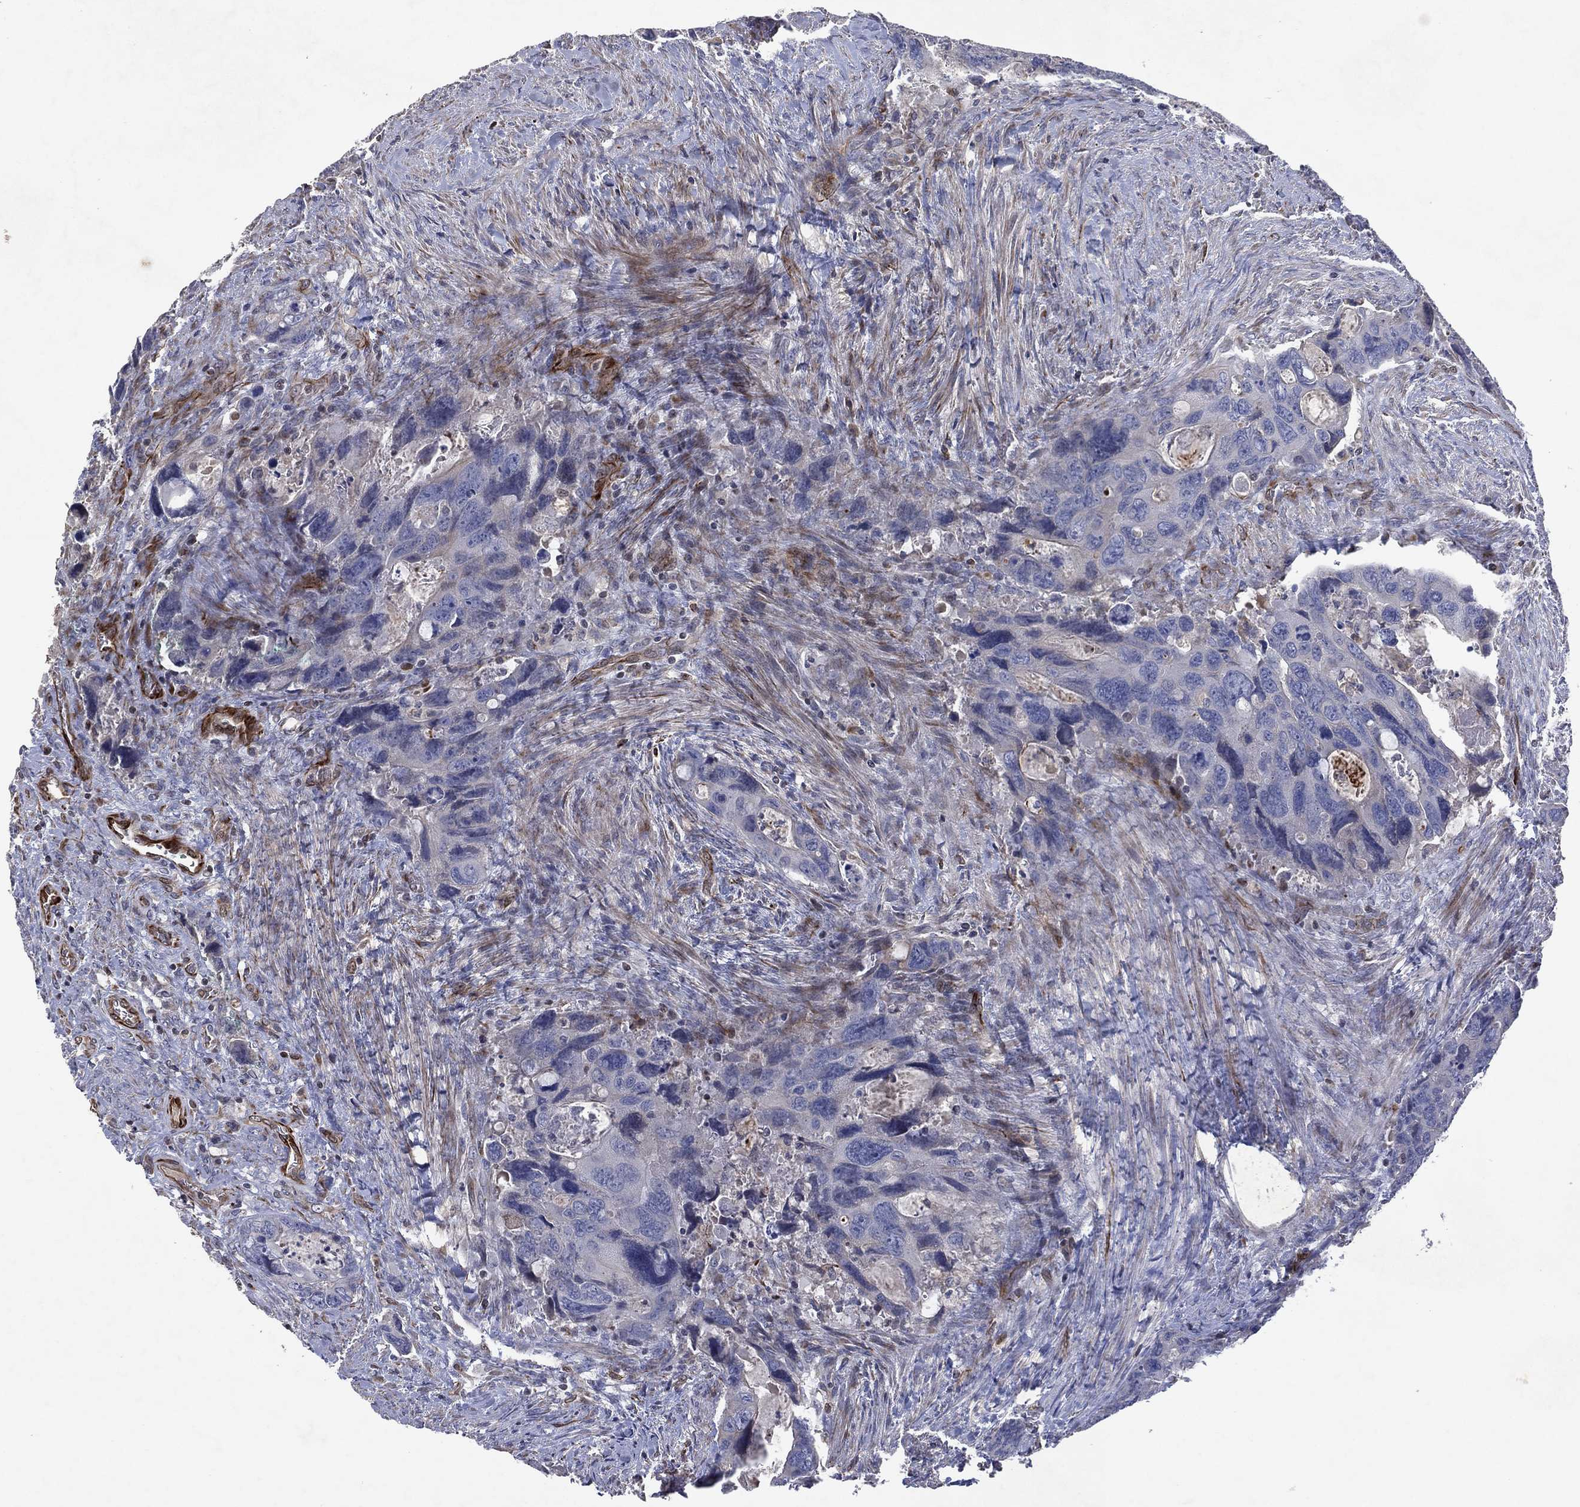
{"staining": {"intensity": "negative", "quantity": "none", "location": "none"}, "tissue": "colorectal cancer", "cell_type": "Tumor cells", "image_type": "cancer", "snomed": [{"axis": "morphology", "description": "Adenocarcinoma, NOS"}, {"axis": "topography", "description": "Rectum"}], "caption": "An IHC histopathology image of colorectal cancer (adenocarcinoma) is shown. There is no staining in tumor cells of colorectal cancer (adenocarcinoma). Nuclei are stained in blue.", "gene": "FLI1", "patient": {"sex": "male", "age": 62}}